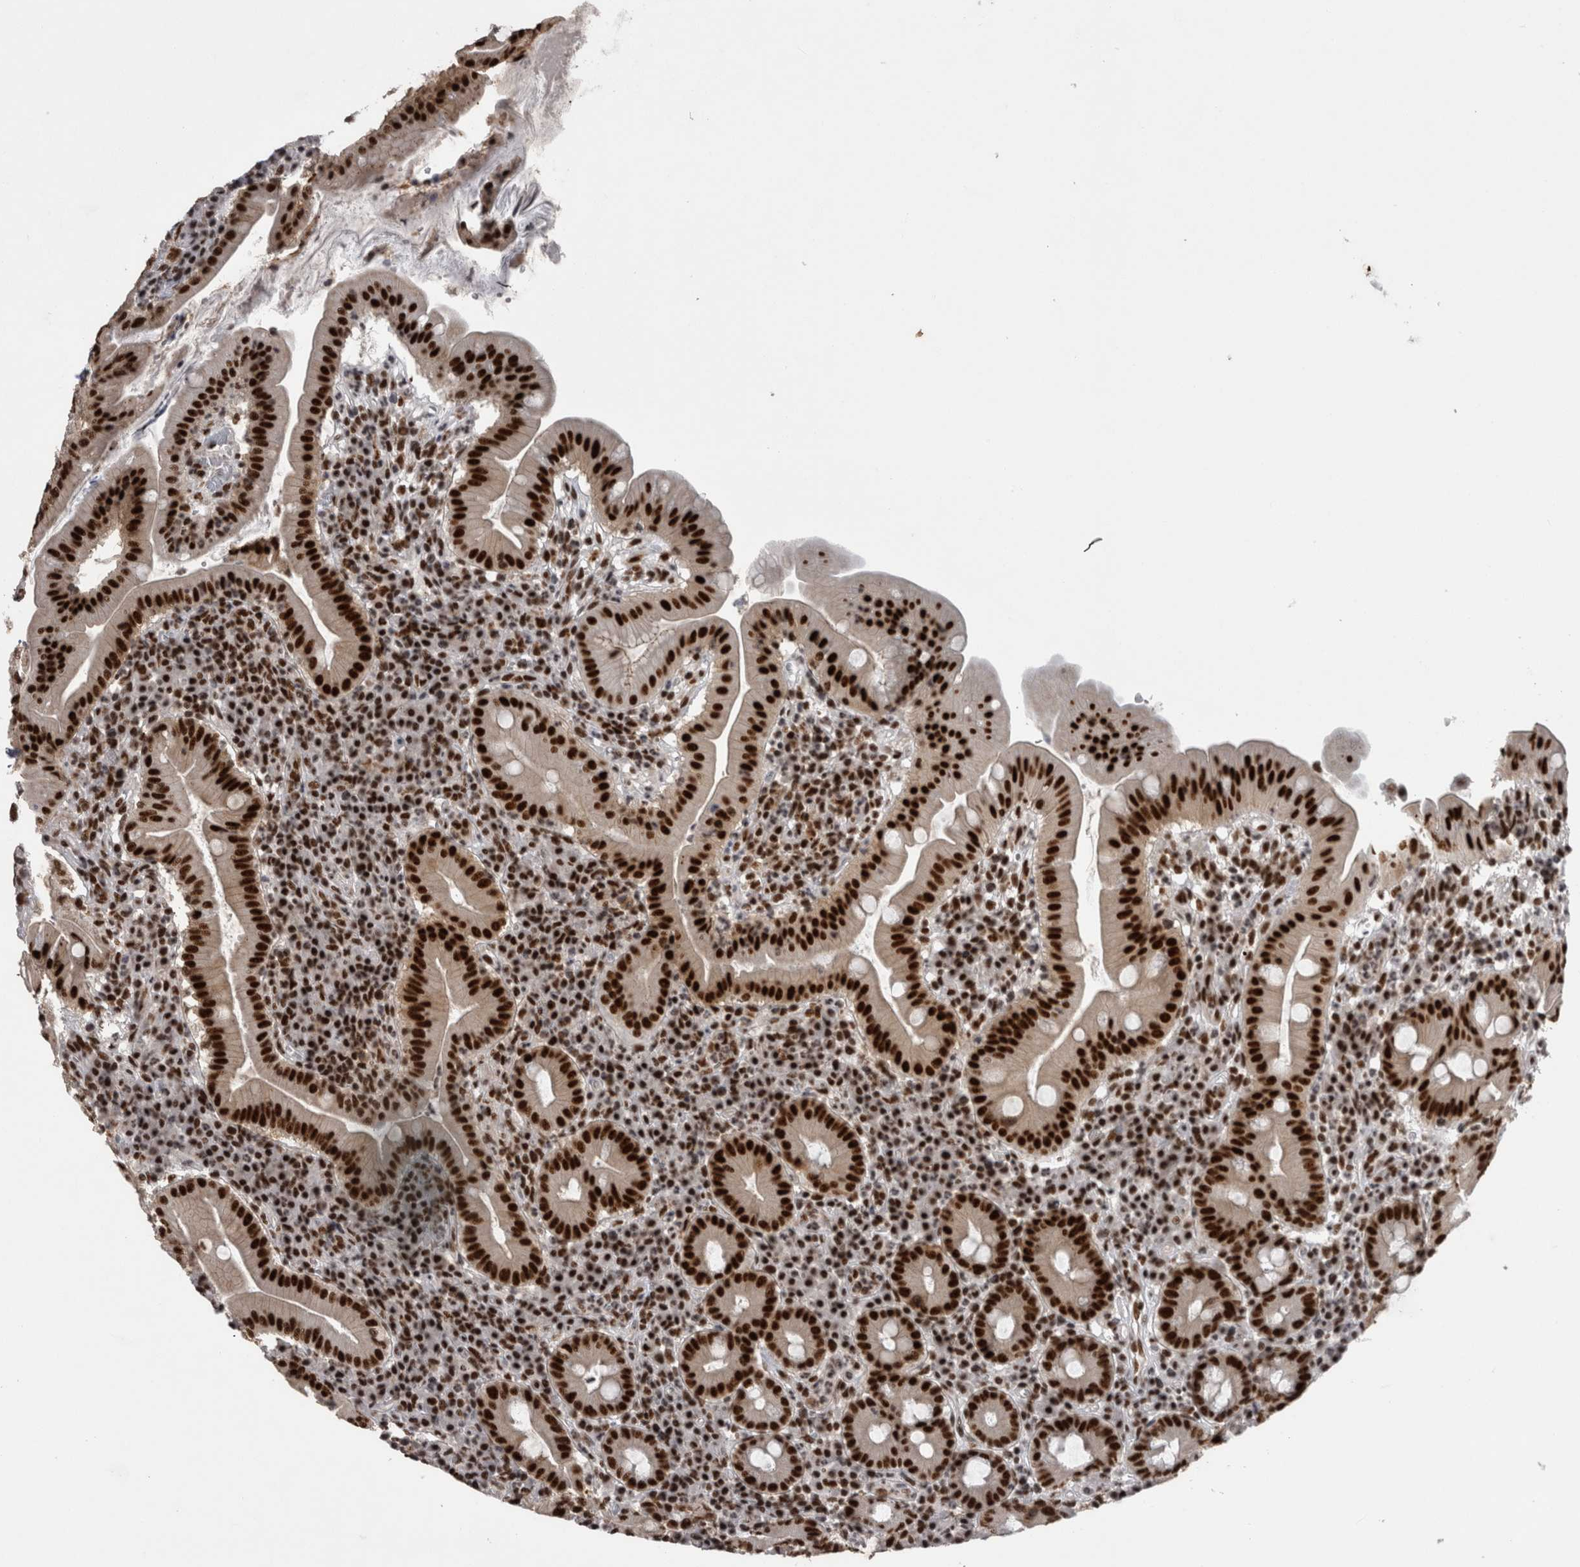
{"staining": {"intensity": "strong", "quantity": ">75%", "location": "nuclear"}, "tissue": "duodenum", "cell_type": "Glandular cells", "image_type": "normal", "snomed": [{"axis": "morphology", "description": "Normal tissue, NOS"}, {"axis": "topography", "description": "Duodenum"}], "caption": "Immunohistochemical staining of benign human duodenum demonstrates high levels of strong nuclear expression in about >75% of glandular cells. (Brightfield microscopy of DAB IHC at high magnification).", "gene": "CDK11A", "patient": {"sex": "male", "age": 50}}